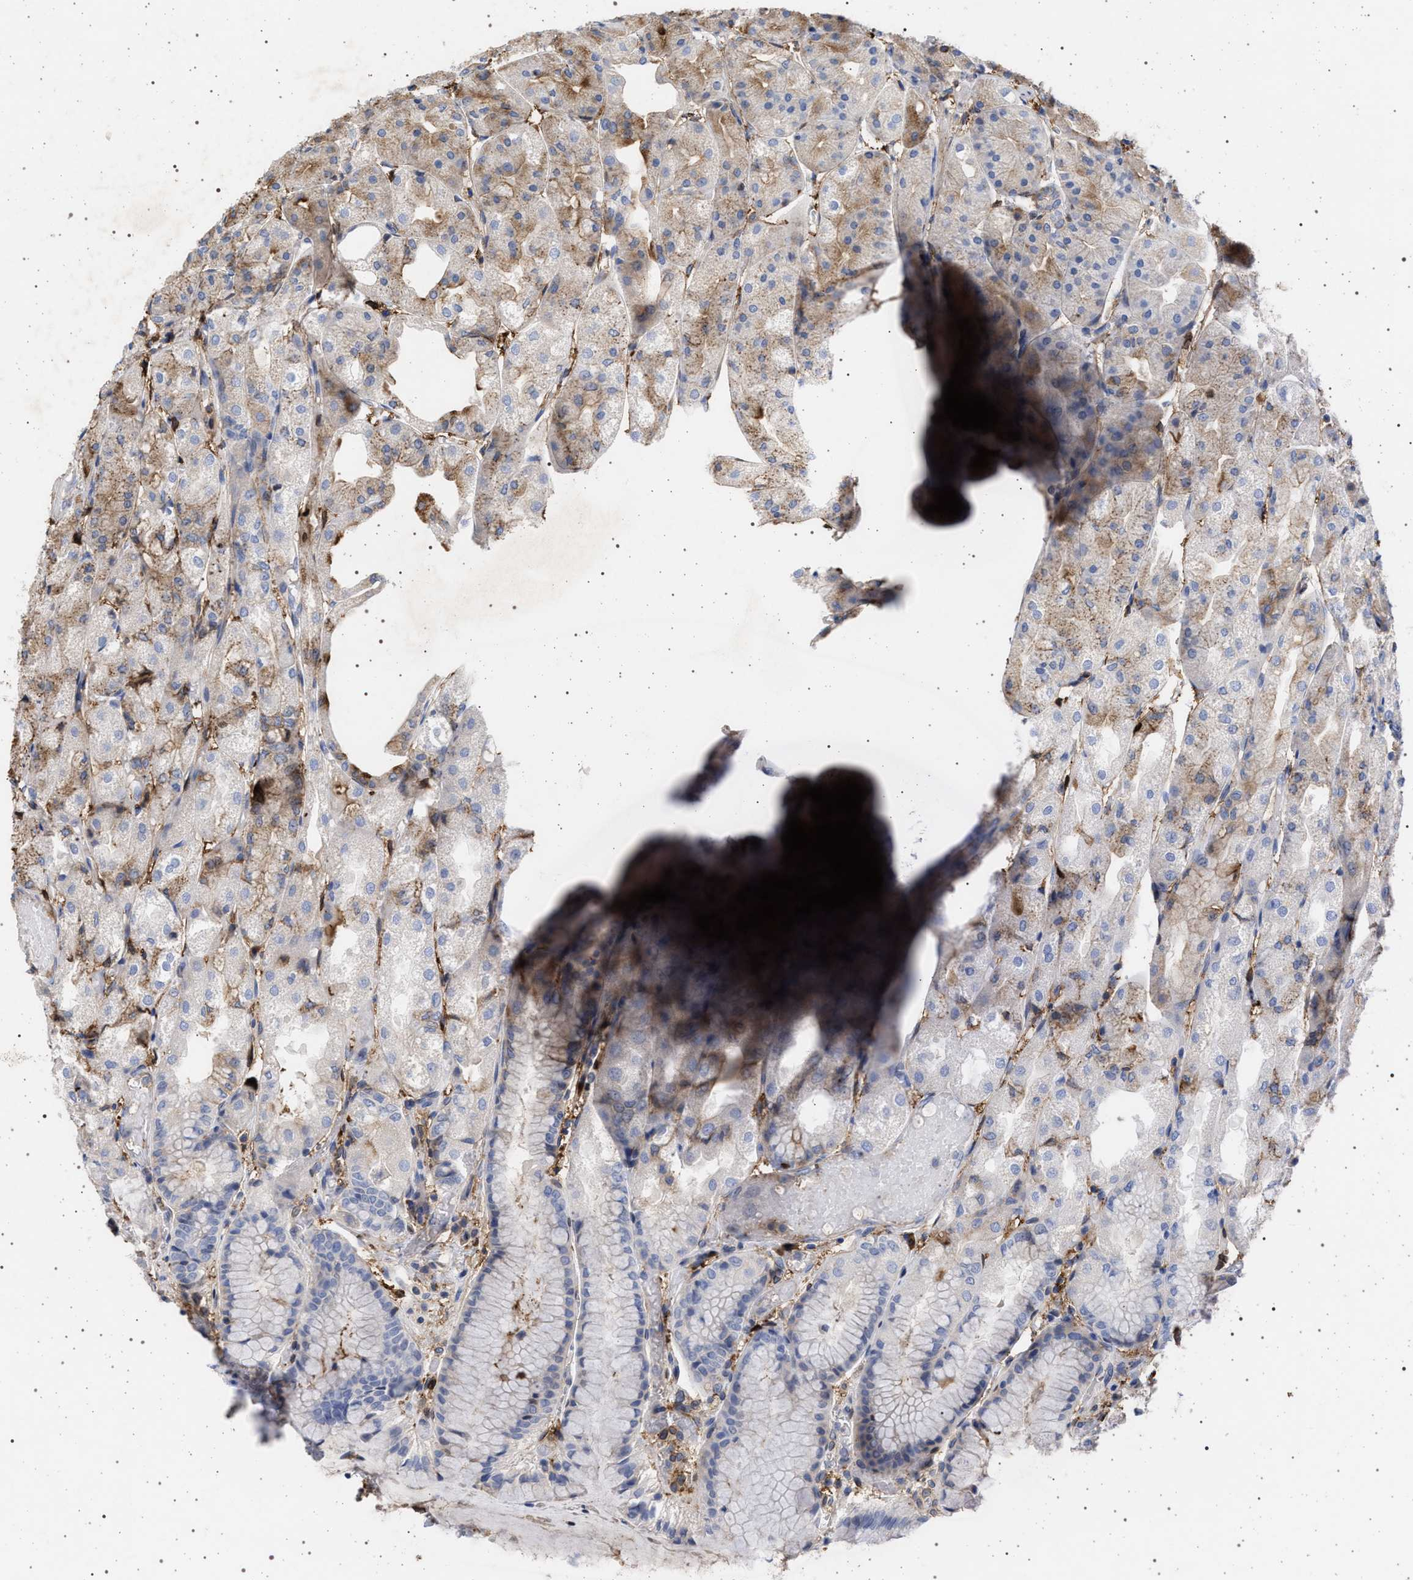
{"staining": {"intensity": "weak", "quantity": "<25%", "location": "cytoplasmic/membranous"}, "tissue": "stomach", "cell_type": "Glandular cells", "image_type": "normal", "snomed": [{"axis": "morphology", "description": "Normal tissue, NOS"}, {"axis": "topography", "description": "Stomach, upper"}], "caption": "Immunohistochemical staining of normal stomach exhibits no significant staining in glandular cells. (DAB (3,3'-diaminobenzidine) IHC visualized using brightfield microscopy, high magnification).", "gene": "PLG", "patient": {"sex": "male", "age": 72}}